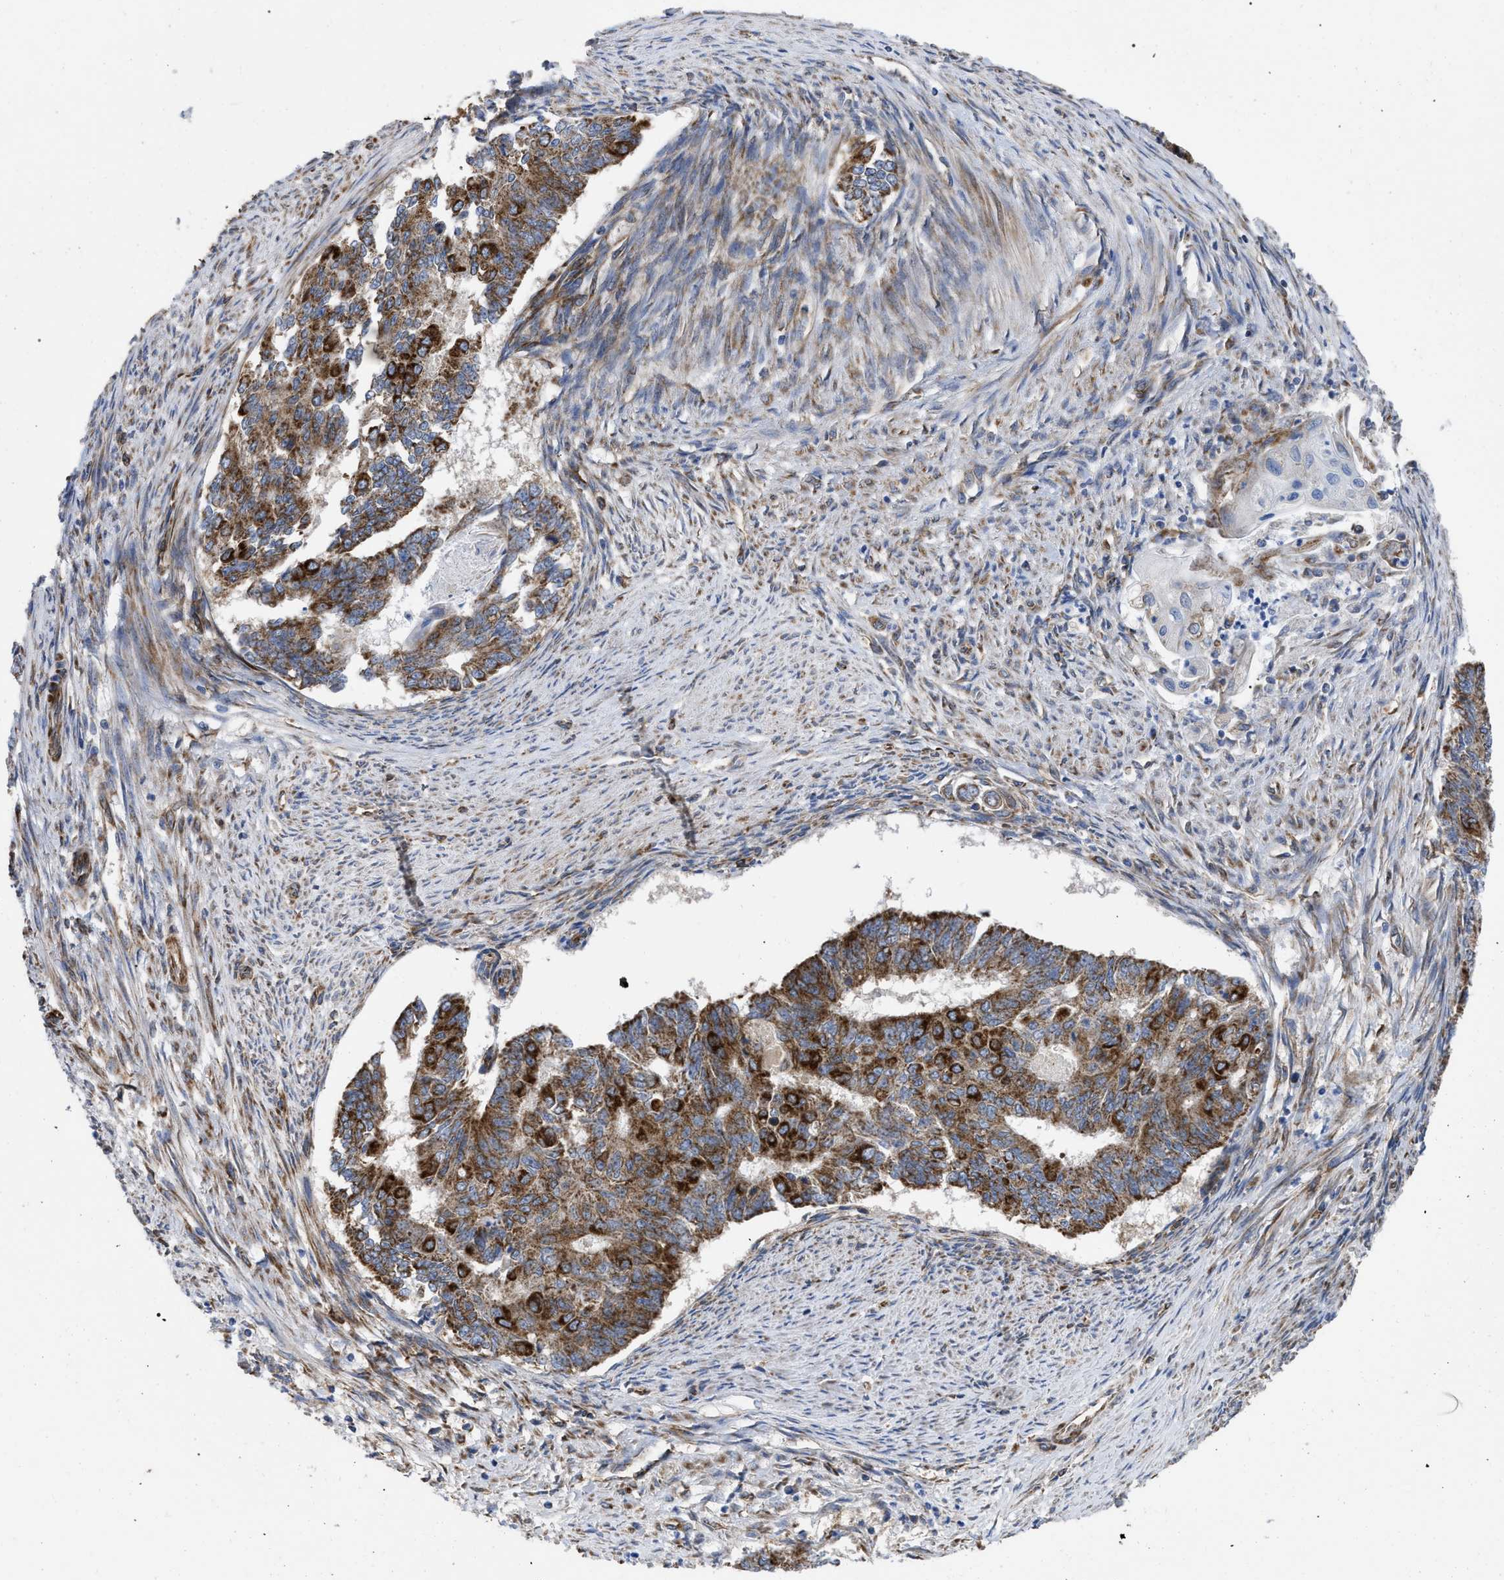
{"staining": {"intensity": "strong", "quantity": "25%-75%", "location": "cytoplasmic/membranous"}, "tissue": "endometrial cancer", "cell_type": "Tumor cells", "image_type": "cancer", "snomed": [{"axis": "morphology", "description": "Adenocarcinoma, NOS"}, {"axis": "topography", "description": "Endometrium"}], "caption": "Endometrial cancer (adenocarcinoma) tissue shows strong cytoplasmic/membranous positivity in approximately 25%-75% of tumor cells, visualized by immunohistochemistry.", "gene": "FAM120A", "patient": {"sex": "female", "age": 32}}